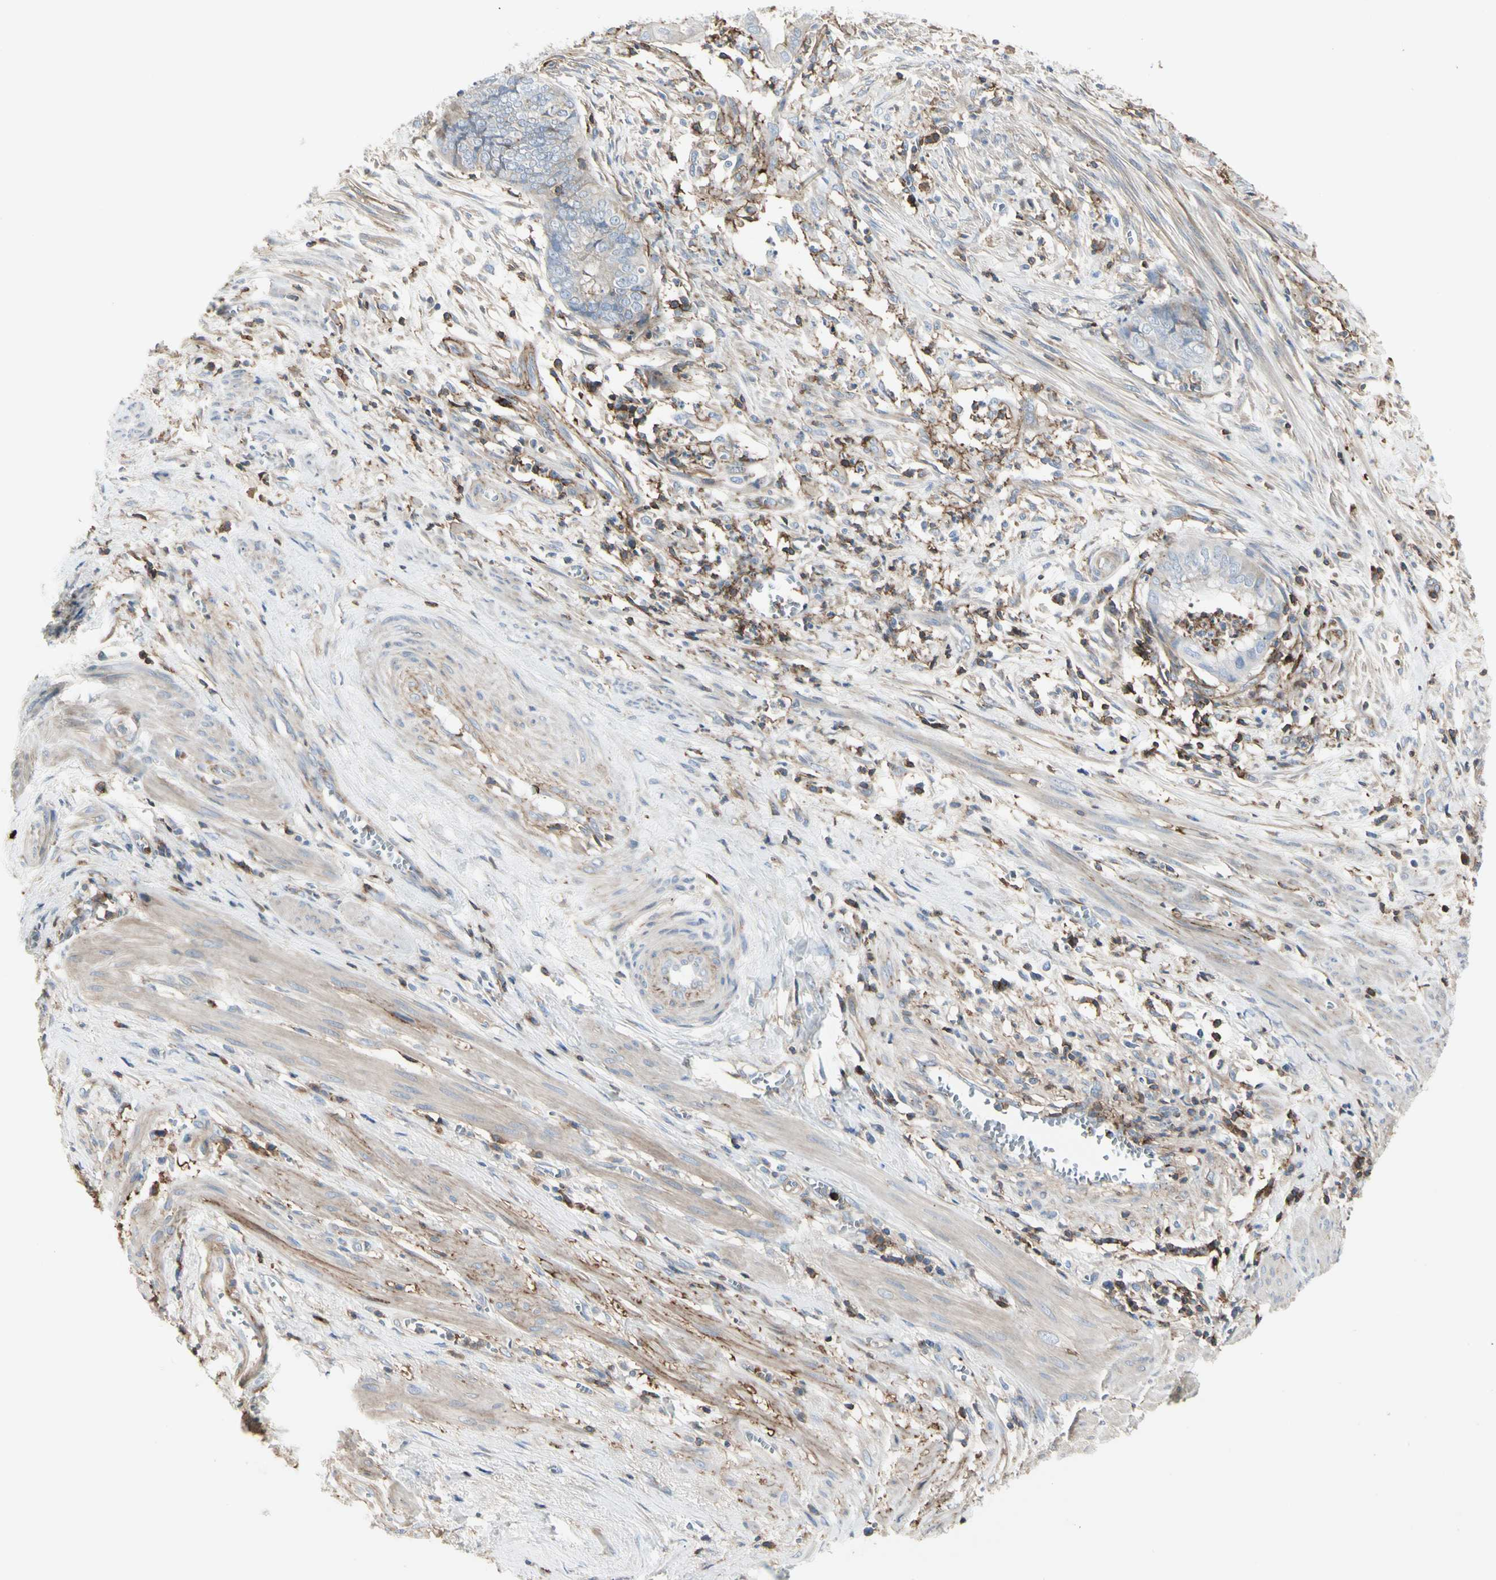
{"staining": {"intensity": "negative", "quantity": "none", "location": "none"}, "tissue": "endometrial cancer", "cell_type": "Tumor cells", "image_type": "cancer", "snomed": [{"axis": "morphology", "description": "Necrosis, NOS"}, {"axis": "morphology", "description": "Adenocarcinoma, NOS"}, {"axis": "topography", "description": "Endometrium"}], "caption": "DAB (3,3'-diaminobenzidine) immunohistochemical staining of adenocarcinoma (endometrial) exhibits no significant staining in tumor cells.", "gene": "CLEC2B", "patient": {"sex": "female", "age": 79}}